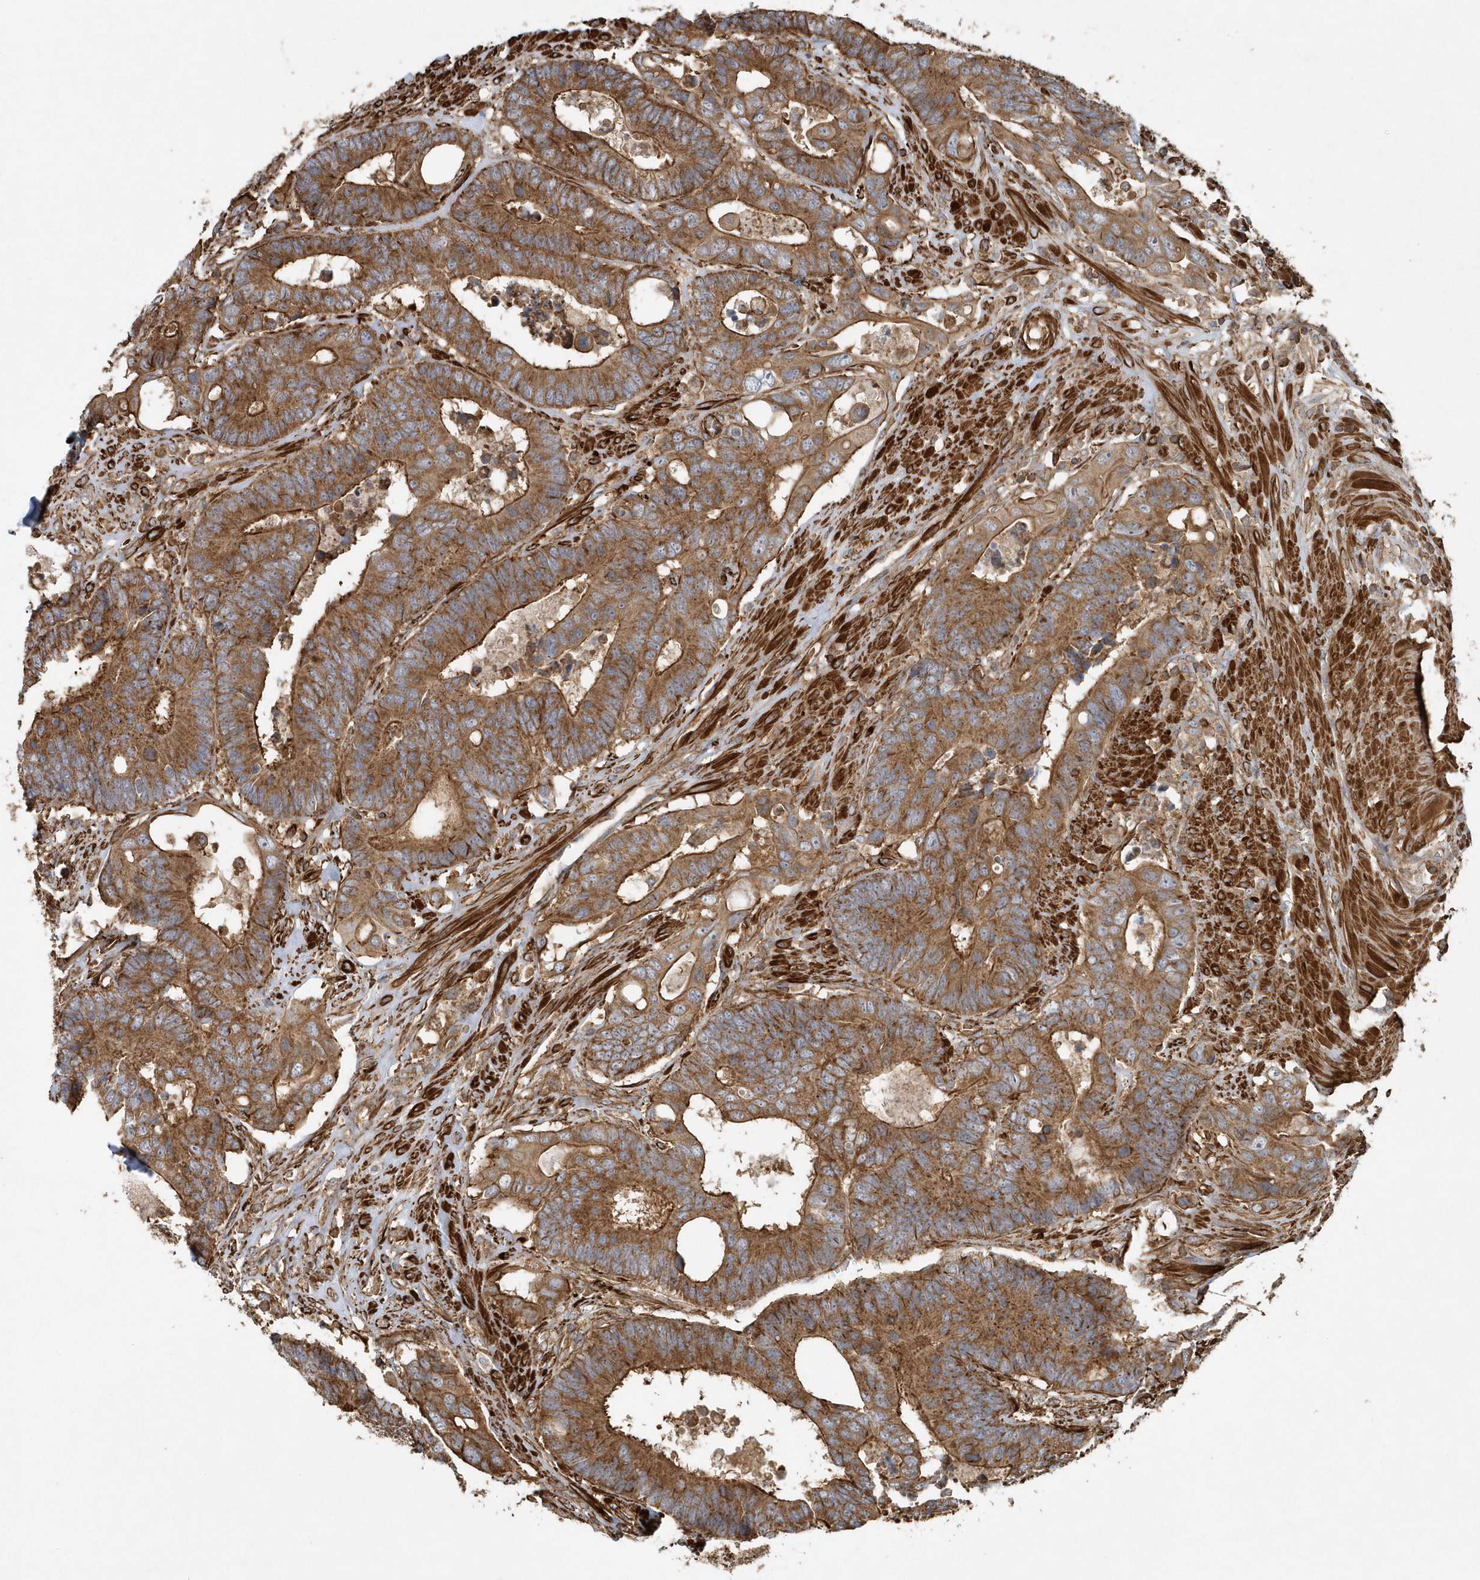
{"staining": {"intensity": "moderate", "quantity": ">75%", "location": "cytoplasmic/membranous"}, "tissue": "colorectal cancer", "cell_type": "Tumor cells", "image_type": "cancer", "snomed": [{"axis": "morphology", "description": "Adenocarcinoma, NOS"}, {"axis": "topography", "description": "Rectum"}], "caption": "A medium amount of moderate cytoplasmic/membranous staining is seen in about >75% of tumor cells in colorectal cancer tissue.", "gene": "MMUT", "patient": {"sex": "male", "age": 55}}